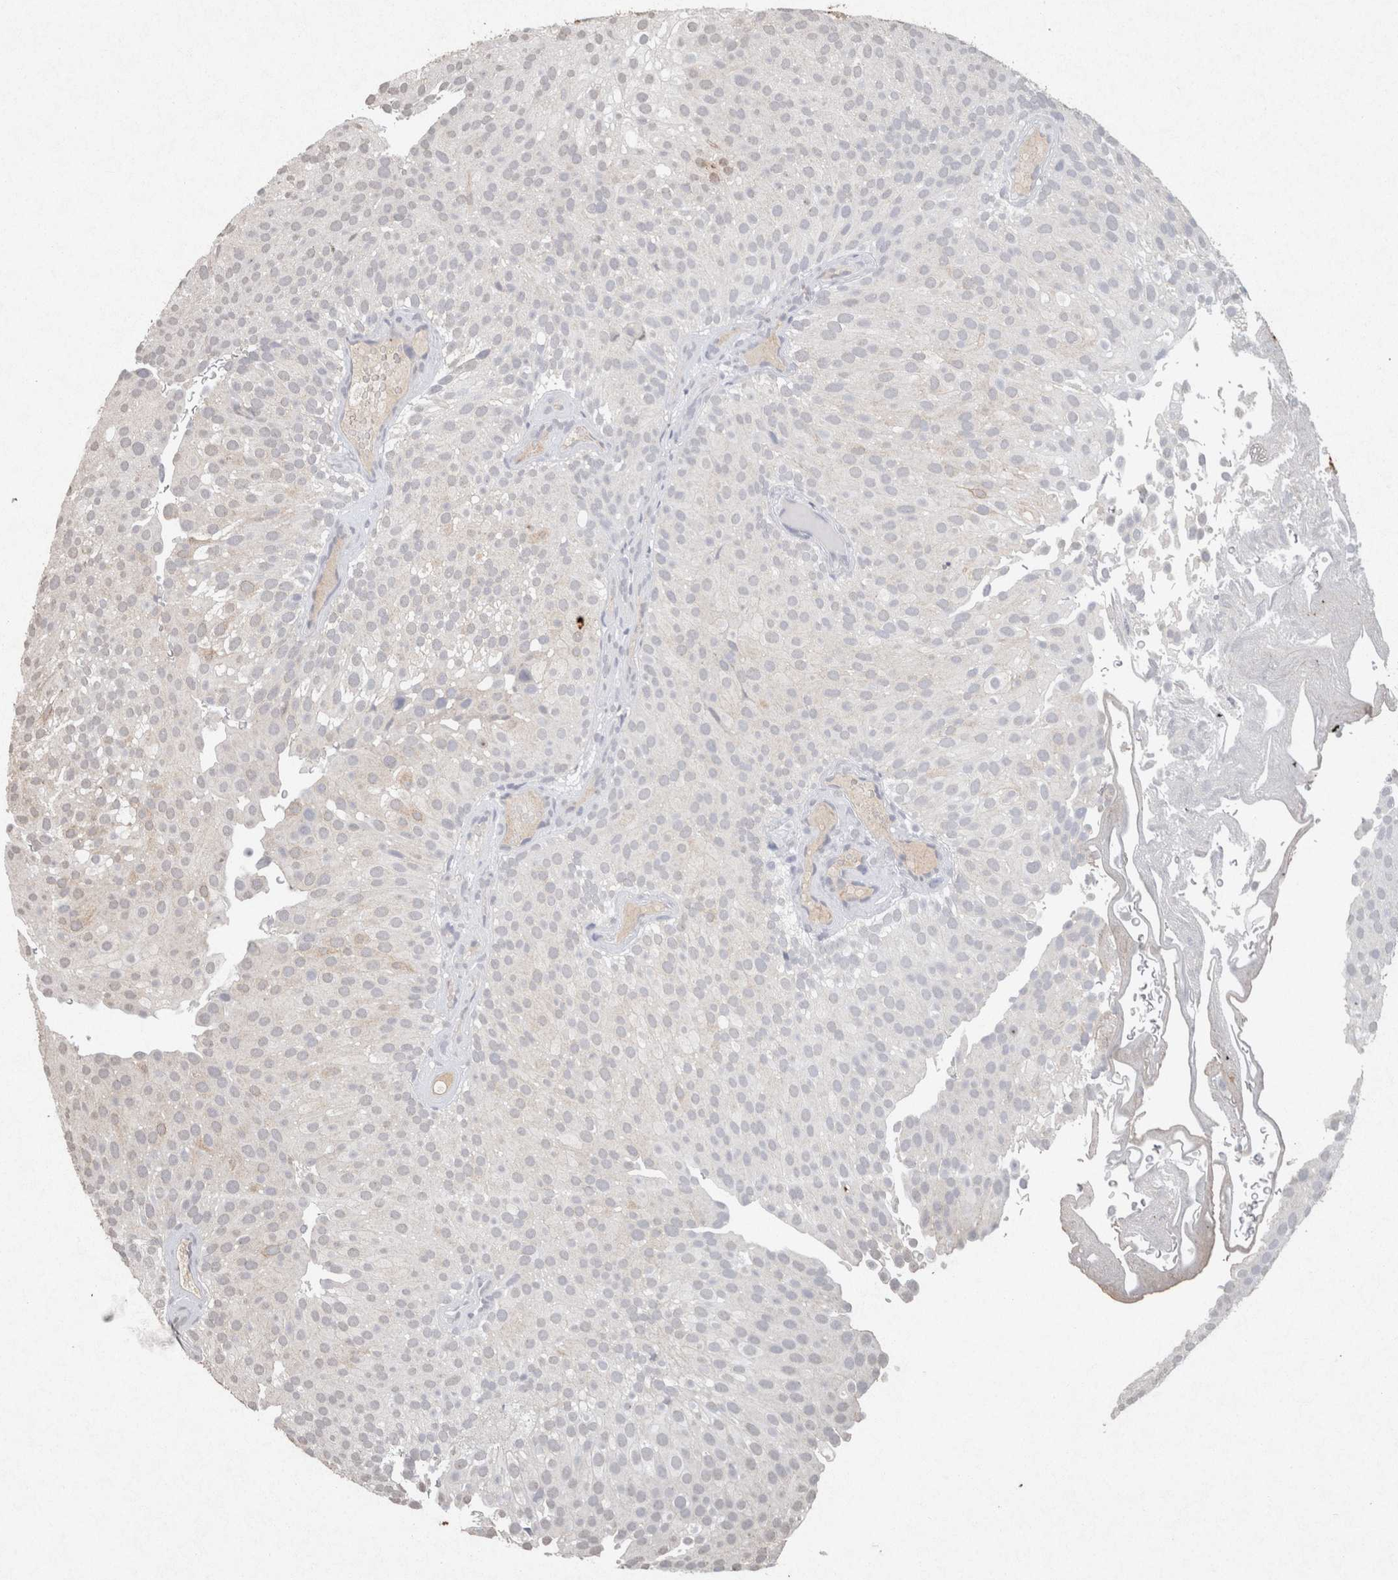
{"staining": {"intensity": "negative", "quantity": "none", "location": "none"}, "tissue": "urothelial cancer", "cell_type": "Tumor cells", "image_type": "cancer", "snomed": [{"axis": "morphology", "description": "Urothelial carcinoma, Low grade"}, {"axis": "topography", "description": "Urinary bladder"}], "caption": "An IHC photomicrograph of low-grade urothelial carcinoma is shown. There is no staining in tumor cells of low-grade urothelial carcinoma.", "gene": "FABP7", "patient": {"sex": "male", "age": 78}}